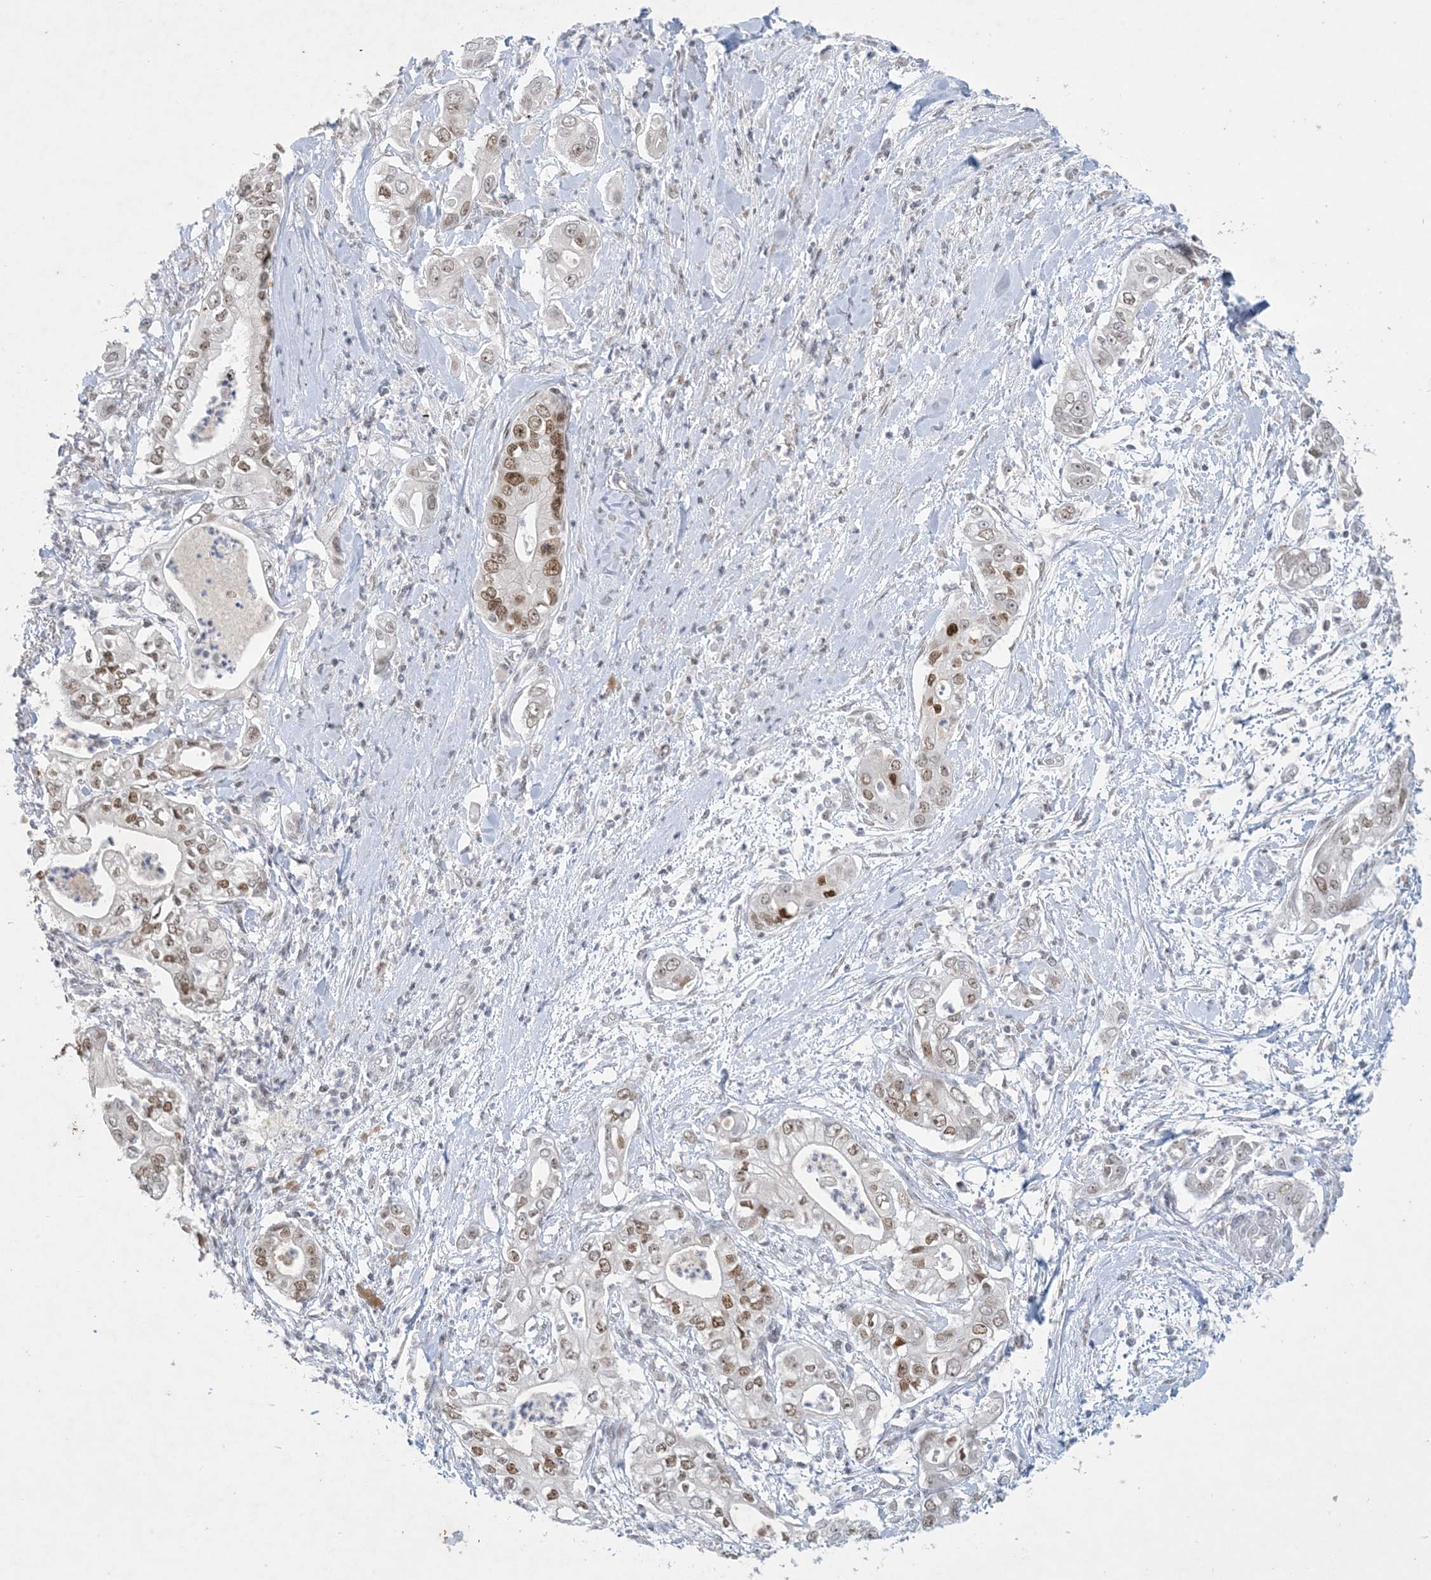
{"staining": {"intensity": "moderate", "quantity": "25%-75%", "location": "nuclear"}, "tissue": "pancreatic cancer", "cell_type": "Tumor cells", "image_type": "cancer", "snomed": [{"axis": "morphology", "description": "Adenocarcinoma, NOS"}, {"axis": "topography", "description": "Pancreas"}], "caption": "This image shows IHC staining of pancreatic adenocarcinoma, with medium moderate nuclear positivity in about 25%-75% of tumor cells.", "gene": "ZNF674", "patient": {"sex": "female", "age": 78}}